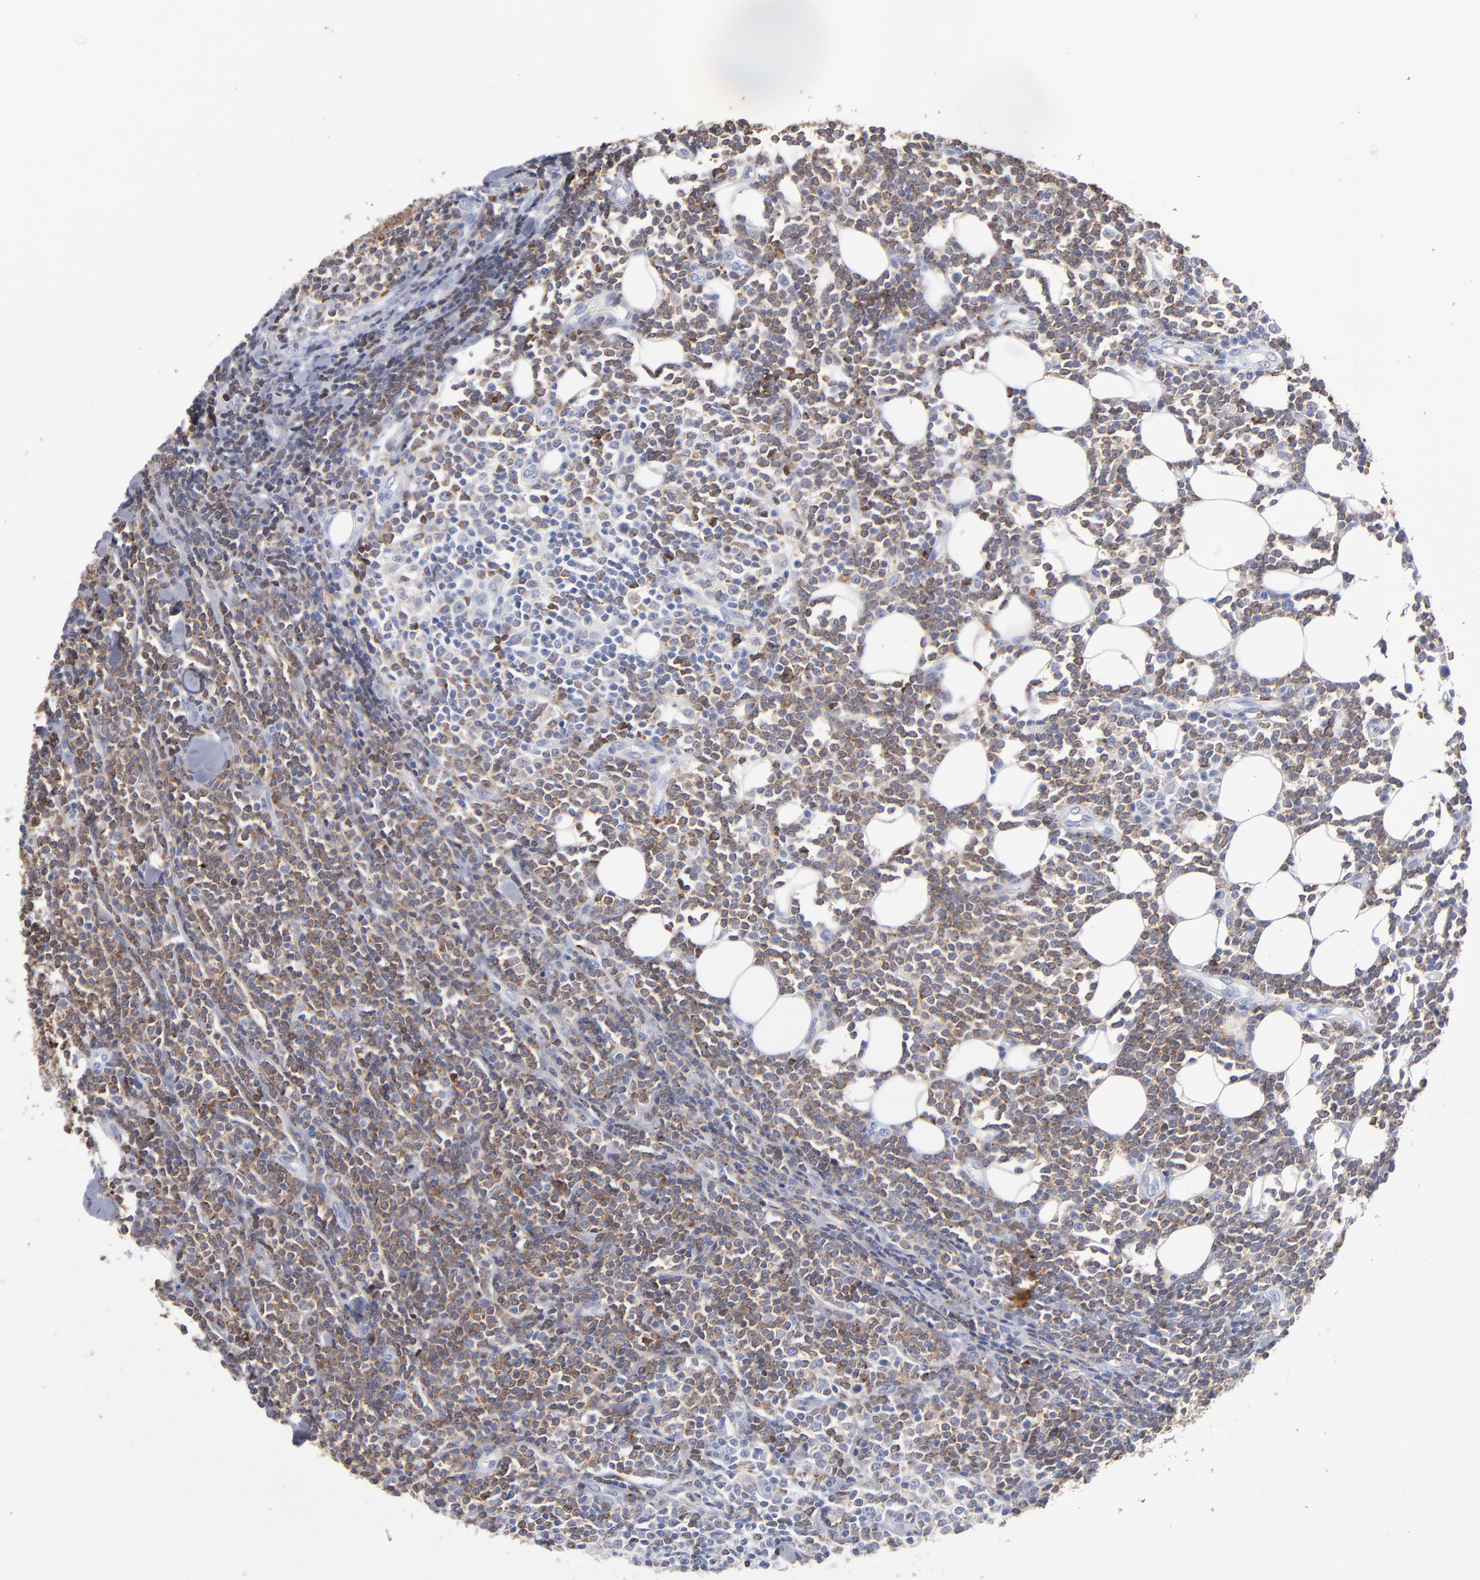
{"staining": {"intensity": "strong", "quantity": "25%-75%", "location": "cytoplasmic/membranous"}, "tissue": "lymphoma", "cell_type": "Tumor cells", "image_type": "cancer", "snomed": [{"axis": "morphology", "description": "Malignant lymphoma, non-Hodgkin's type, Low grade"}, {"axis": "topography", "description": "Soft tissue"}], "caption": "The photomicrograph demonstrates immunohistochemical staining of lymphoma. There is strong cytoplasmic/membranous positivity is seen in about 25%-75% of tumor cells.", "gene": "CD180", "patient": {"sex": "male", "age": 92}}